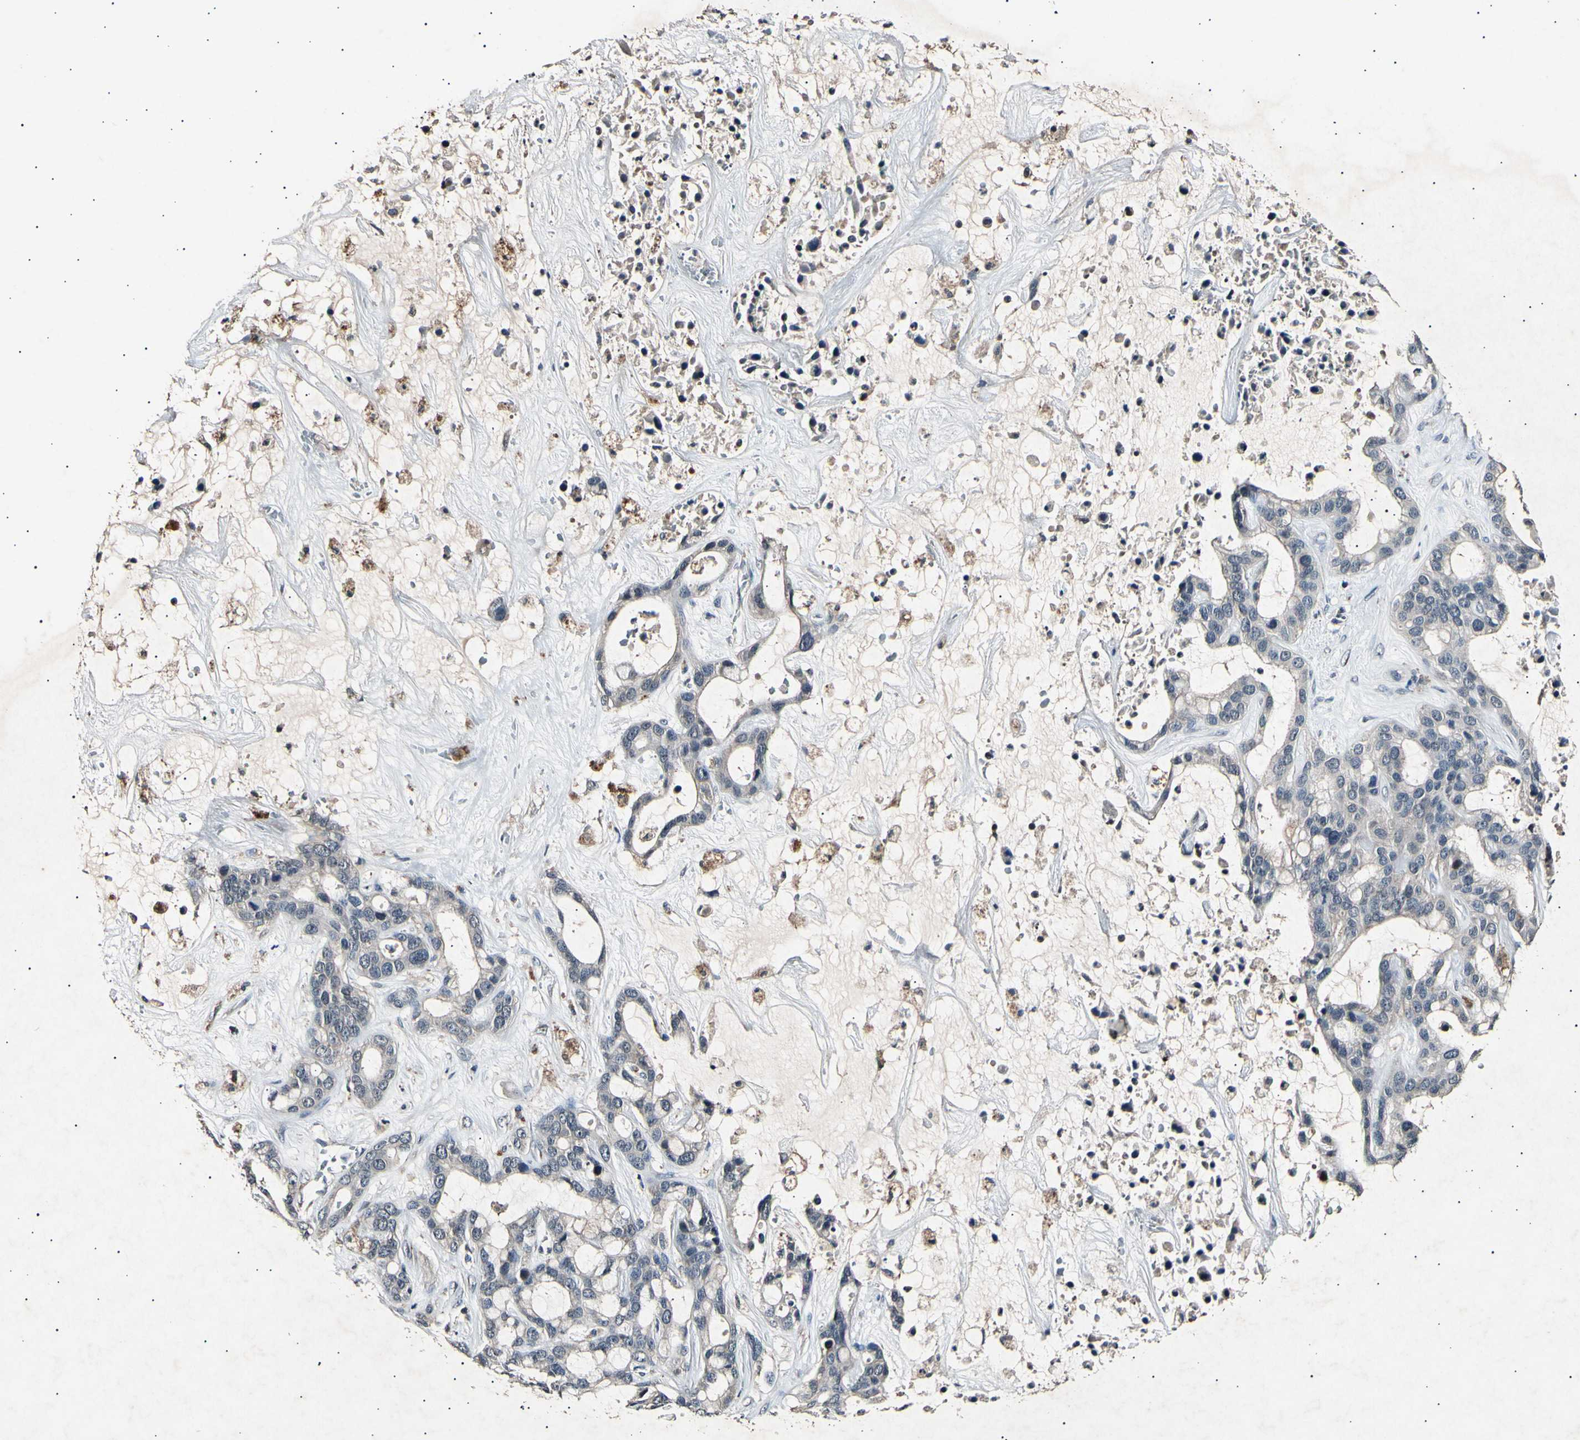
{"staining": {"intensity": "negative", "quantity": "none", "location": "none"}, "tissue": "liver cancer", "cell_type": "Tumor cells", "image_type": "cancer", "snomed": [{"axis": "morphology", "description": "Cholangiocarcinoma"}, {"axis": "topography", "description": "Liver"}], "caption": "Immunohistochemical staining of liver cancer (cholangiocarcinoma) shows no significant positivity in tumor cells. (DAB immunohistochemistry (IHC), high magnification).", "gene": "ADCY3", "patient": {"sex": "female", "age": 65}}